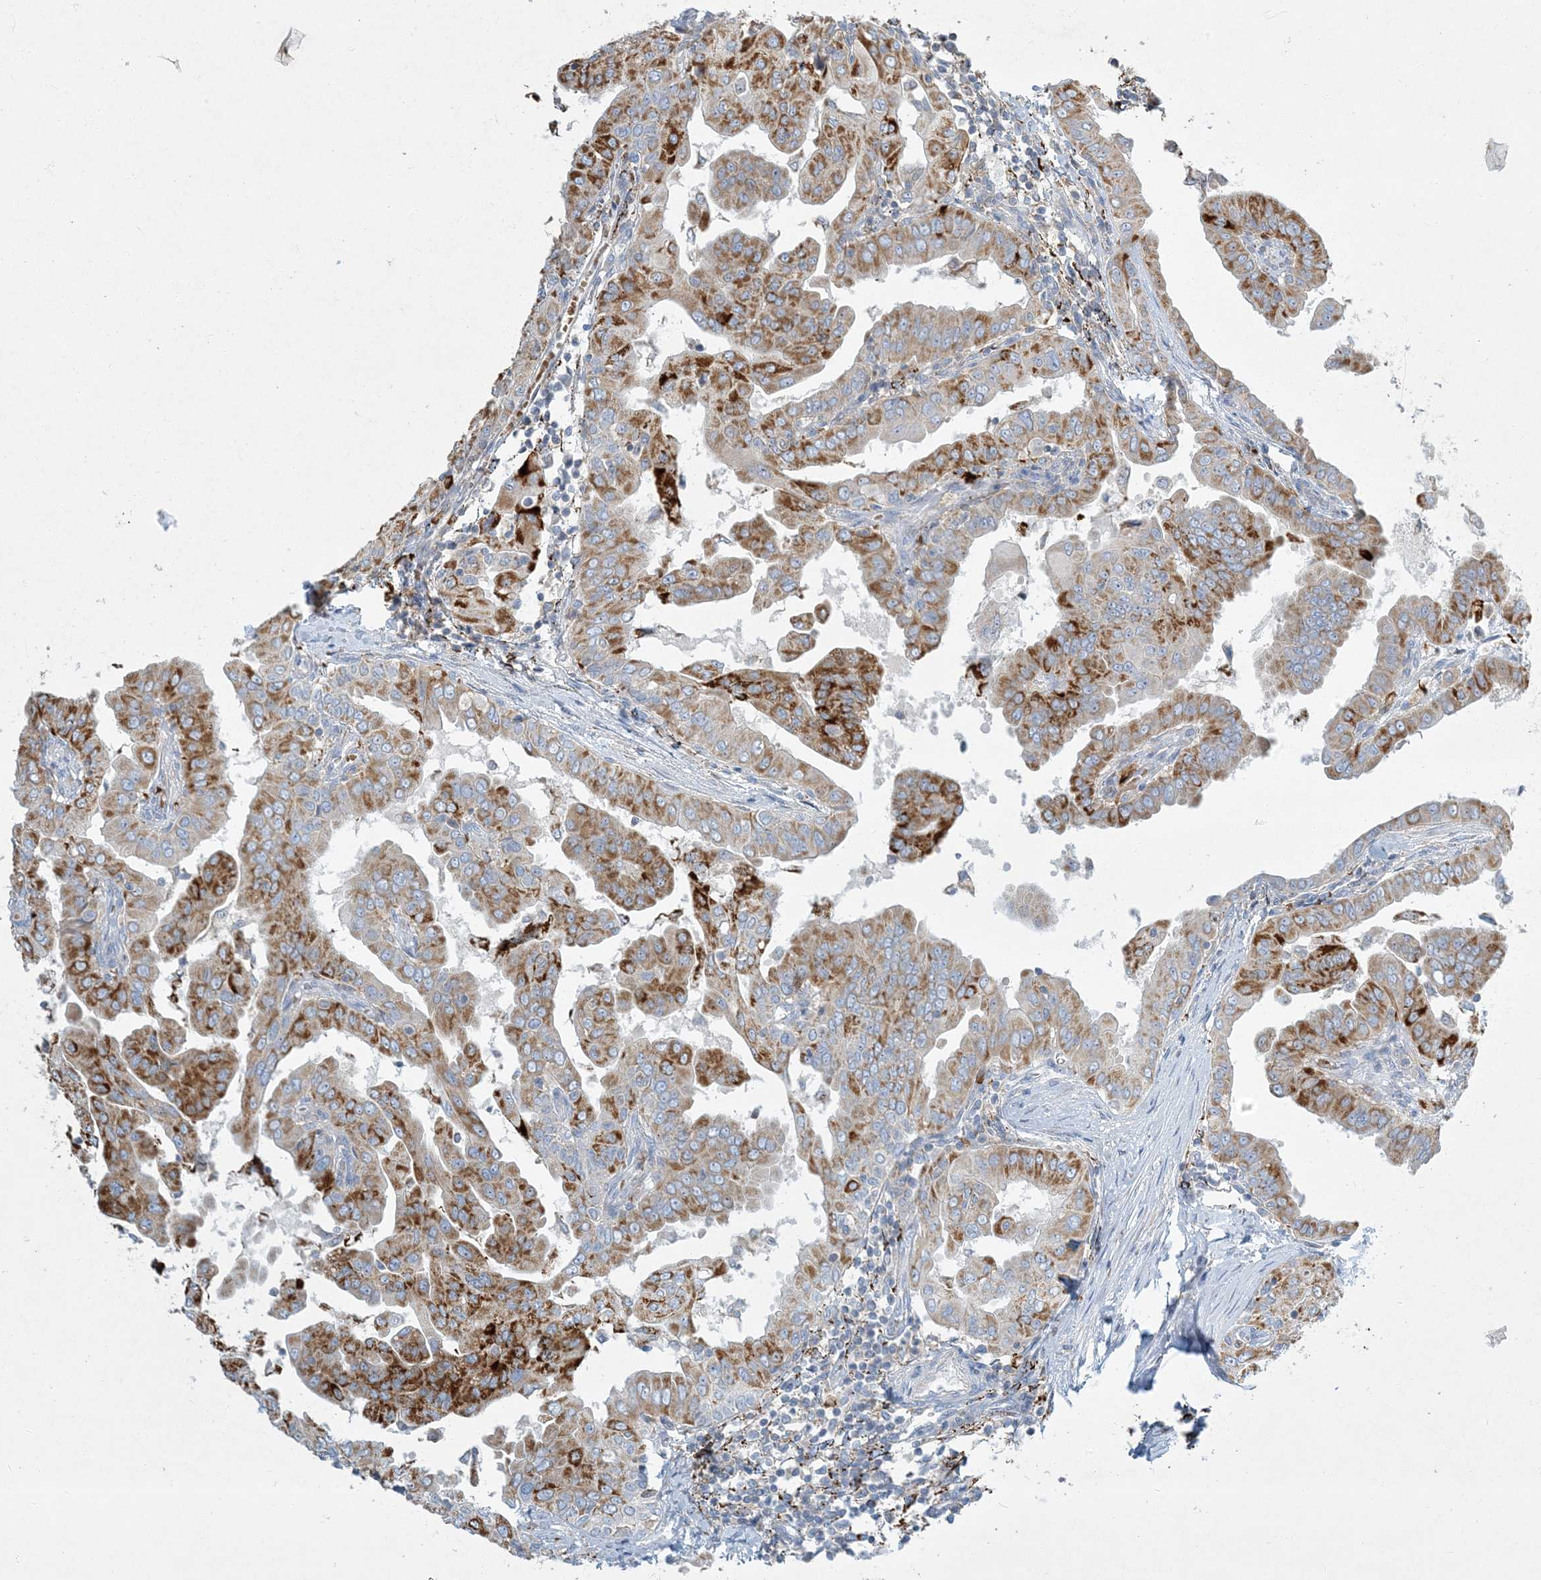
{"staining": {"intensity": "strong", "quantity": "25%-75%", "location": "cytoplasmic/membranous"}, "tissue": "thyroid cancer", "cell_type": "Tumor cells", "image_type": "cancer", "snomed": [{"axis": "morphology", "description": "Papillary adenocarcinoma, NOS"}, {"axis": "topography", "description": "Thyroid gland"}], "caption": "Tumor cells display strong cytoplasmic/membranous staining in approximately 25%-75% of cells in thyroid papillary adenocarcinoma.", "gene": "LTN1", "patient": {"sex": "male", "age": 33}}